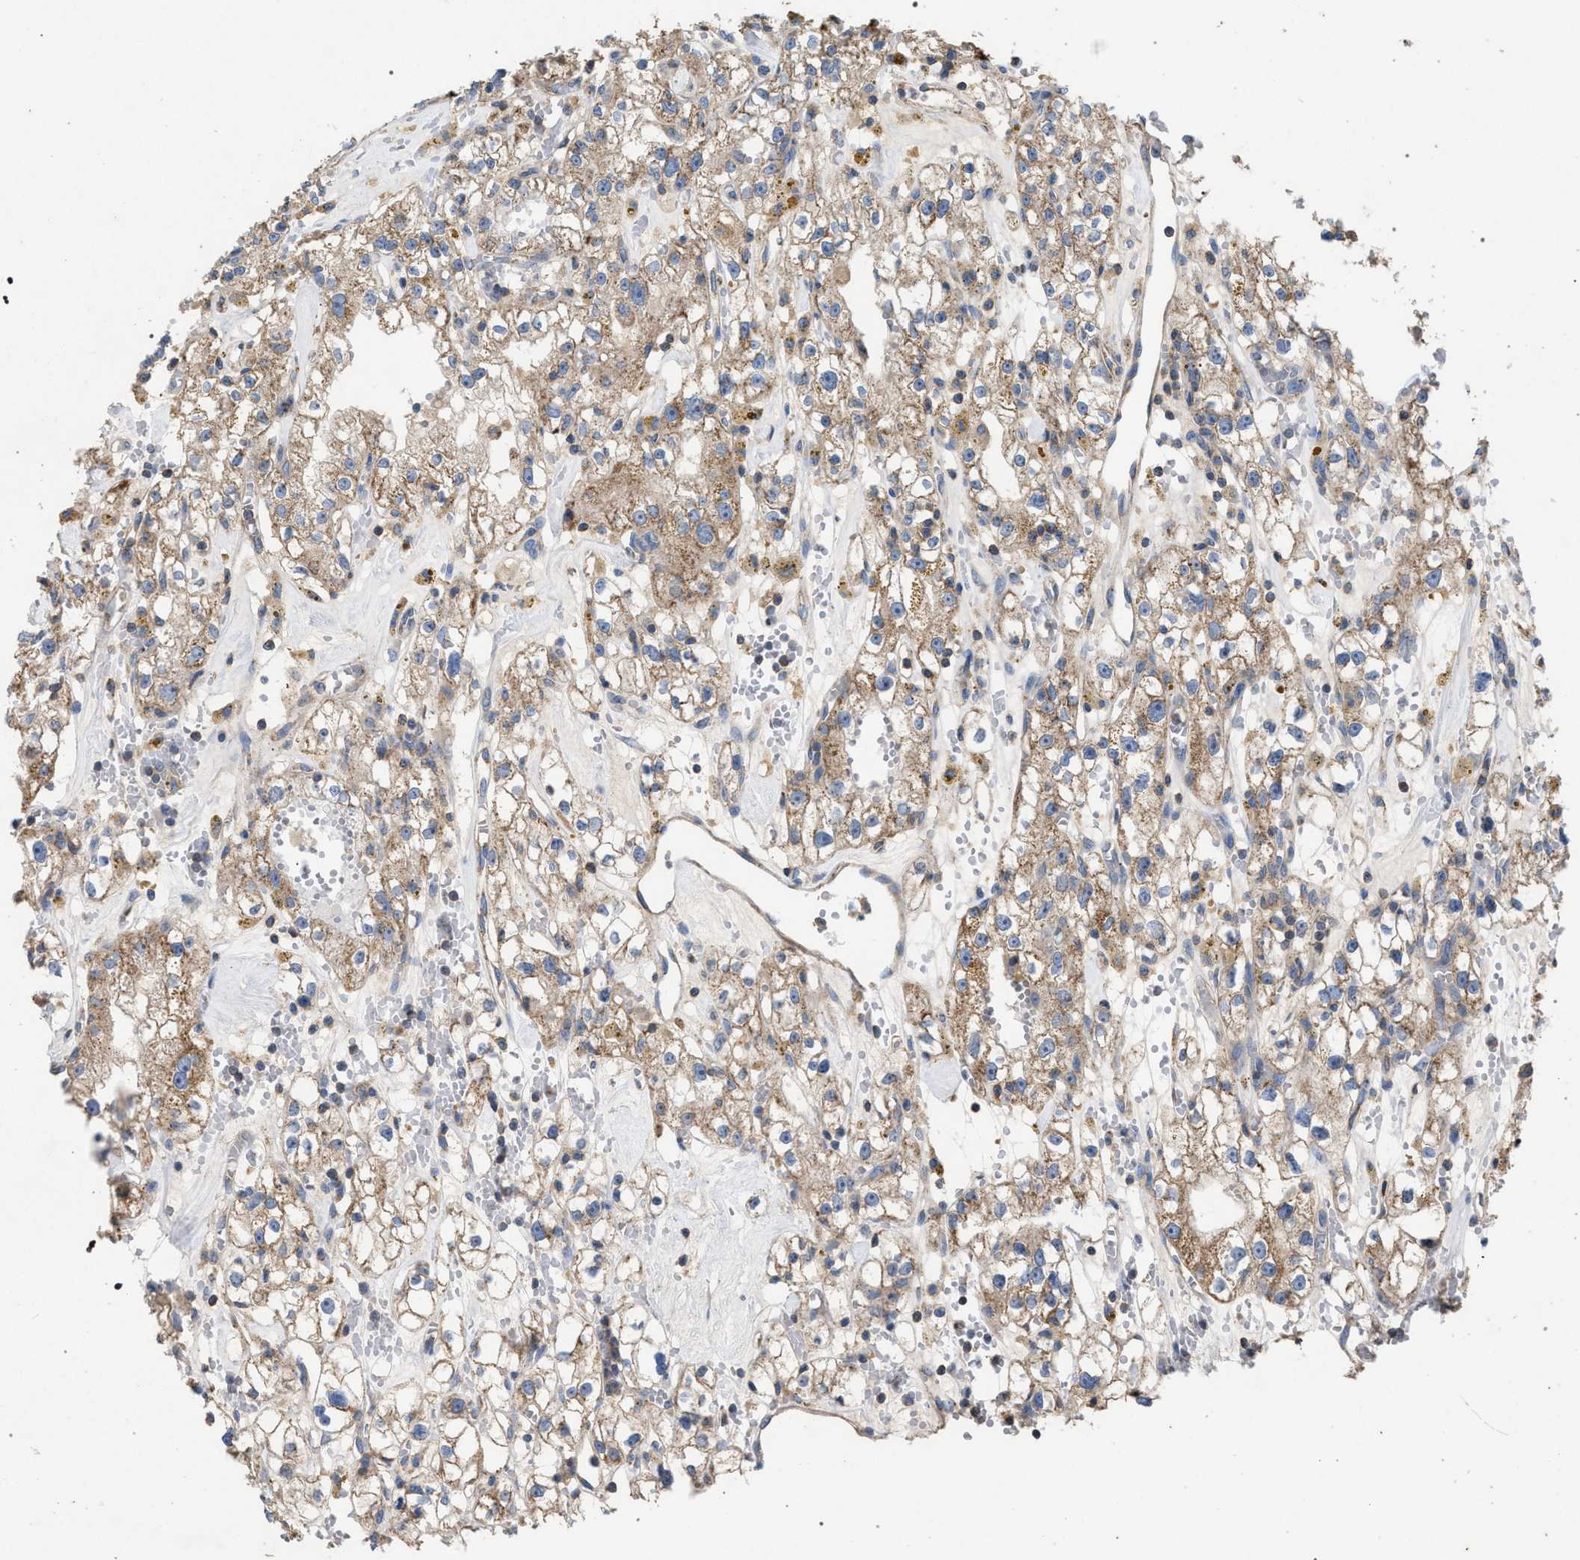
{"staining": {"intensity": "weak", "quantity": ">75%", "location": "cytoplasmic/membranous"}, "tissue": "renal cancer", "cell_type": "Tumor cells", "image_type": "cancer", "snomed": [{"axis": "morphology", "description": "Adenocarcinoma, NOS"}, {"axis": "topography", "description": "Kidney"}], "caption": "The photomicrograph displays immunohistochemical staining of renal cancer (adenocarcinoma). There is weak cytoplasmic/membranous expression is identified in approximately >75% of tumor cells.", "gene": "VPS13A", "patient": {"sex": "male", "age": 56}}